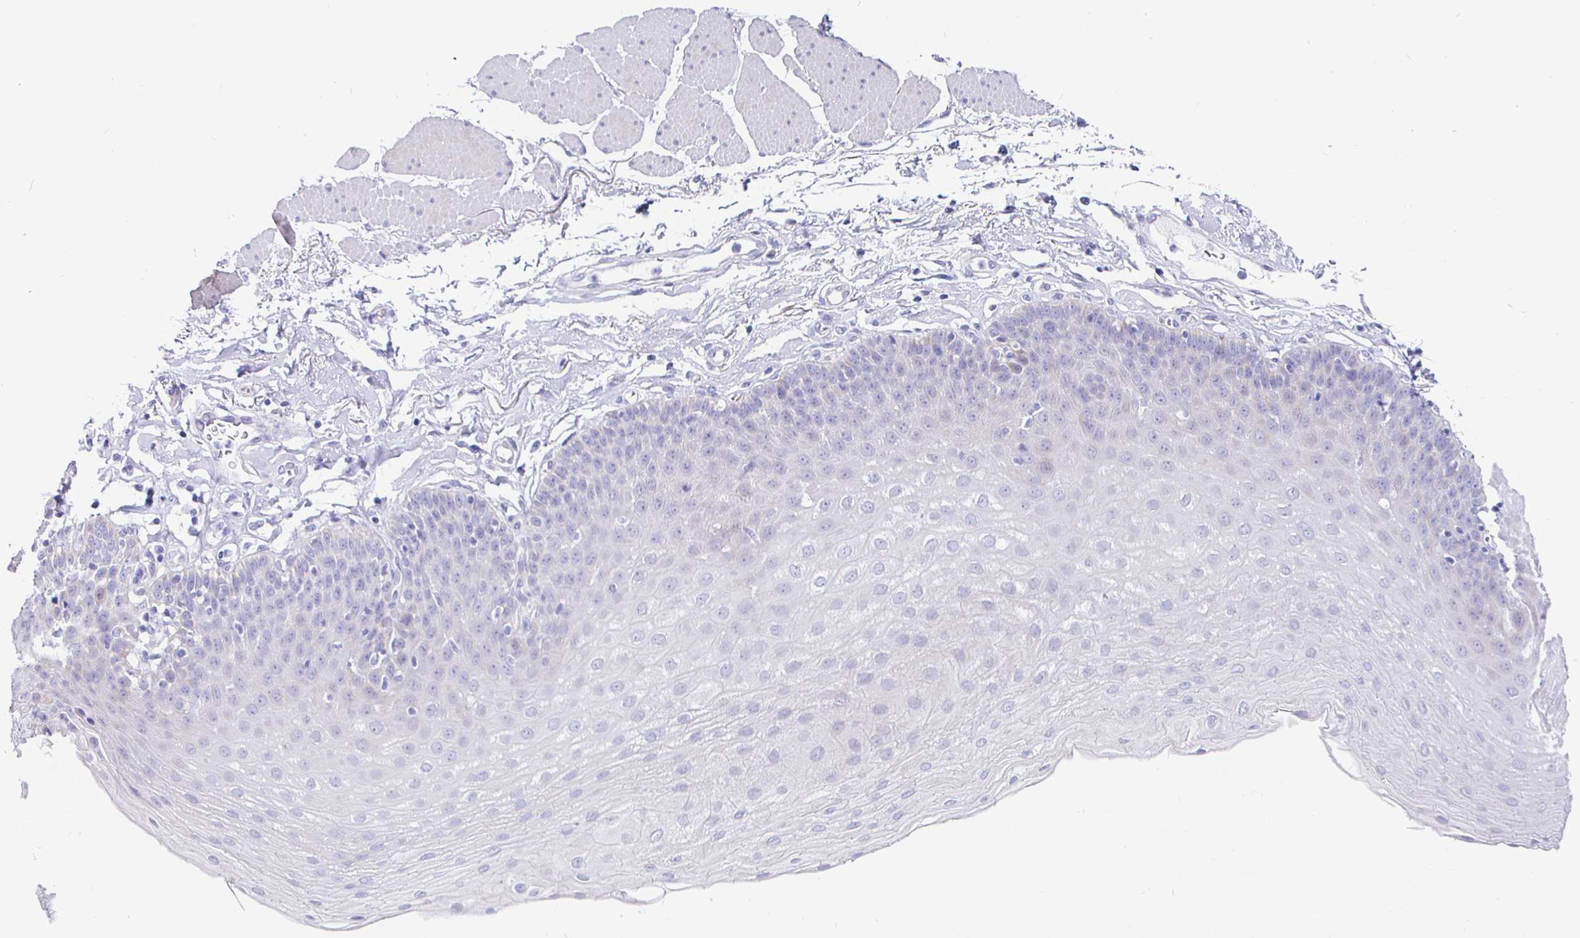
{"staining": {"intensity": "negative", "quantity": "none", "location": "none"}, "tissue": "esophagus", "cell_type": "Squamous epithelial cells", "image_type": "normal", "snomed": [{"axis": "morphology", "description": "Normal tissue, NOS"}, {"axis": "topography", "description": "Esophagus"}], "caption": "IHC of normal esophagus displays no expression in squamous epithelial cells.", "gene": "CR2", "patient": {"sex": "female", "age": 81}}